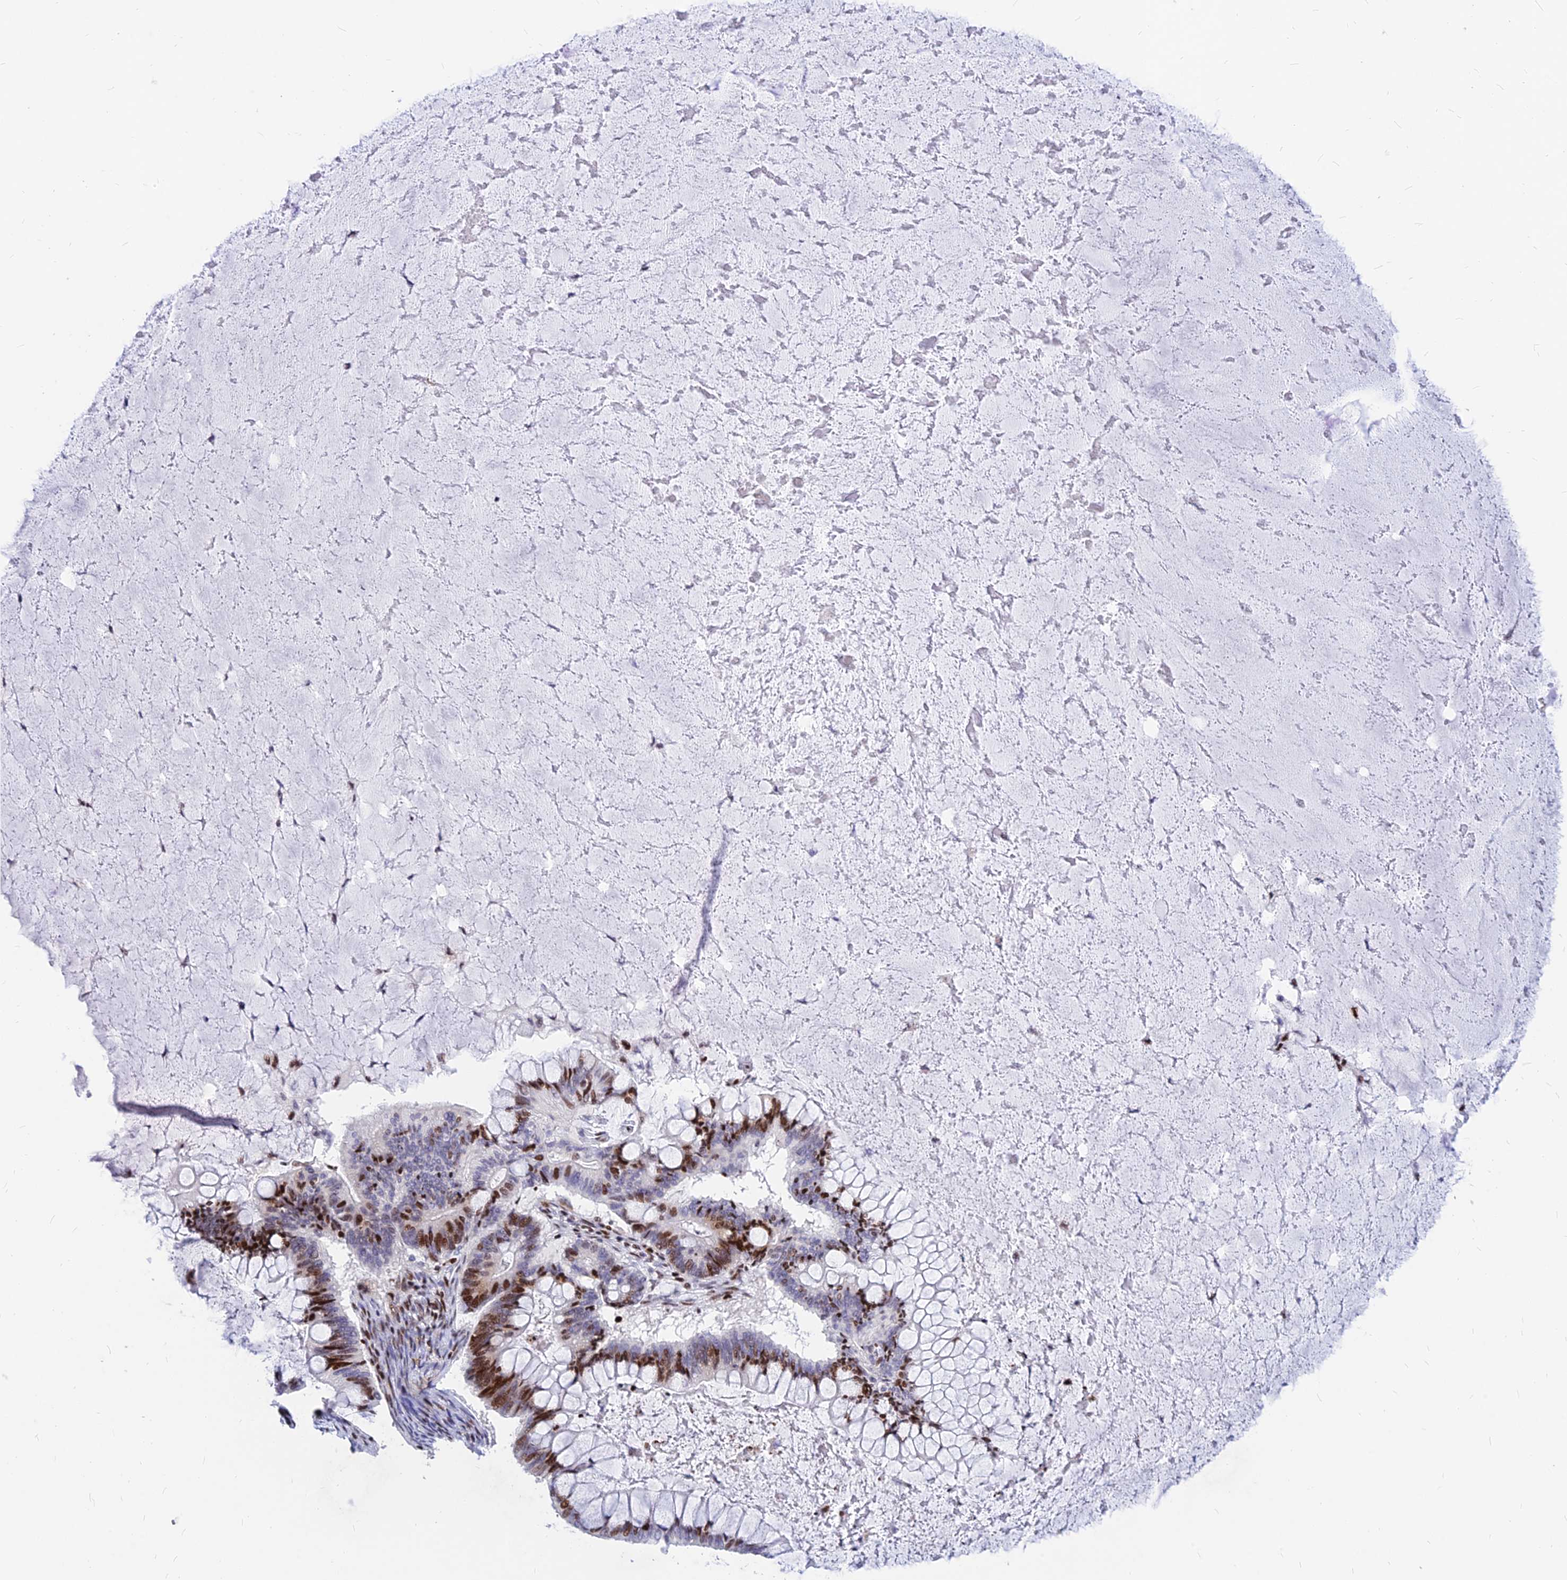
{"staining": {"intensity": "moderate", "quantity": "25%-75%", "location": "nuclear"}, "tissue": "ovarian cancer", "cell_type": "Tumor cells", "image_type": "cancer", "snomed": [{"axis": "morphology", "description": "Cystadenocarcinoma, mucinous, NOS"}, {"axis": "topography", "description": "Ovary"}], "caption": "Immunohistochemical staining of ovarian mucinous cystadenocarcinoma shows medium levels of moderate nuclear protein staining in approximately 25%-75% of tumor cells.", "gene": "PRPS1", "patient": {"sex": "female", "age": 61}}